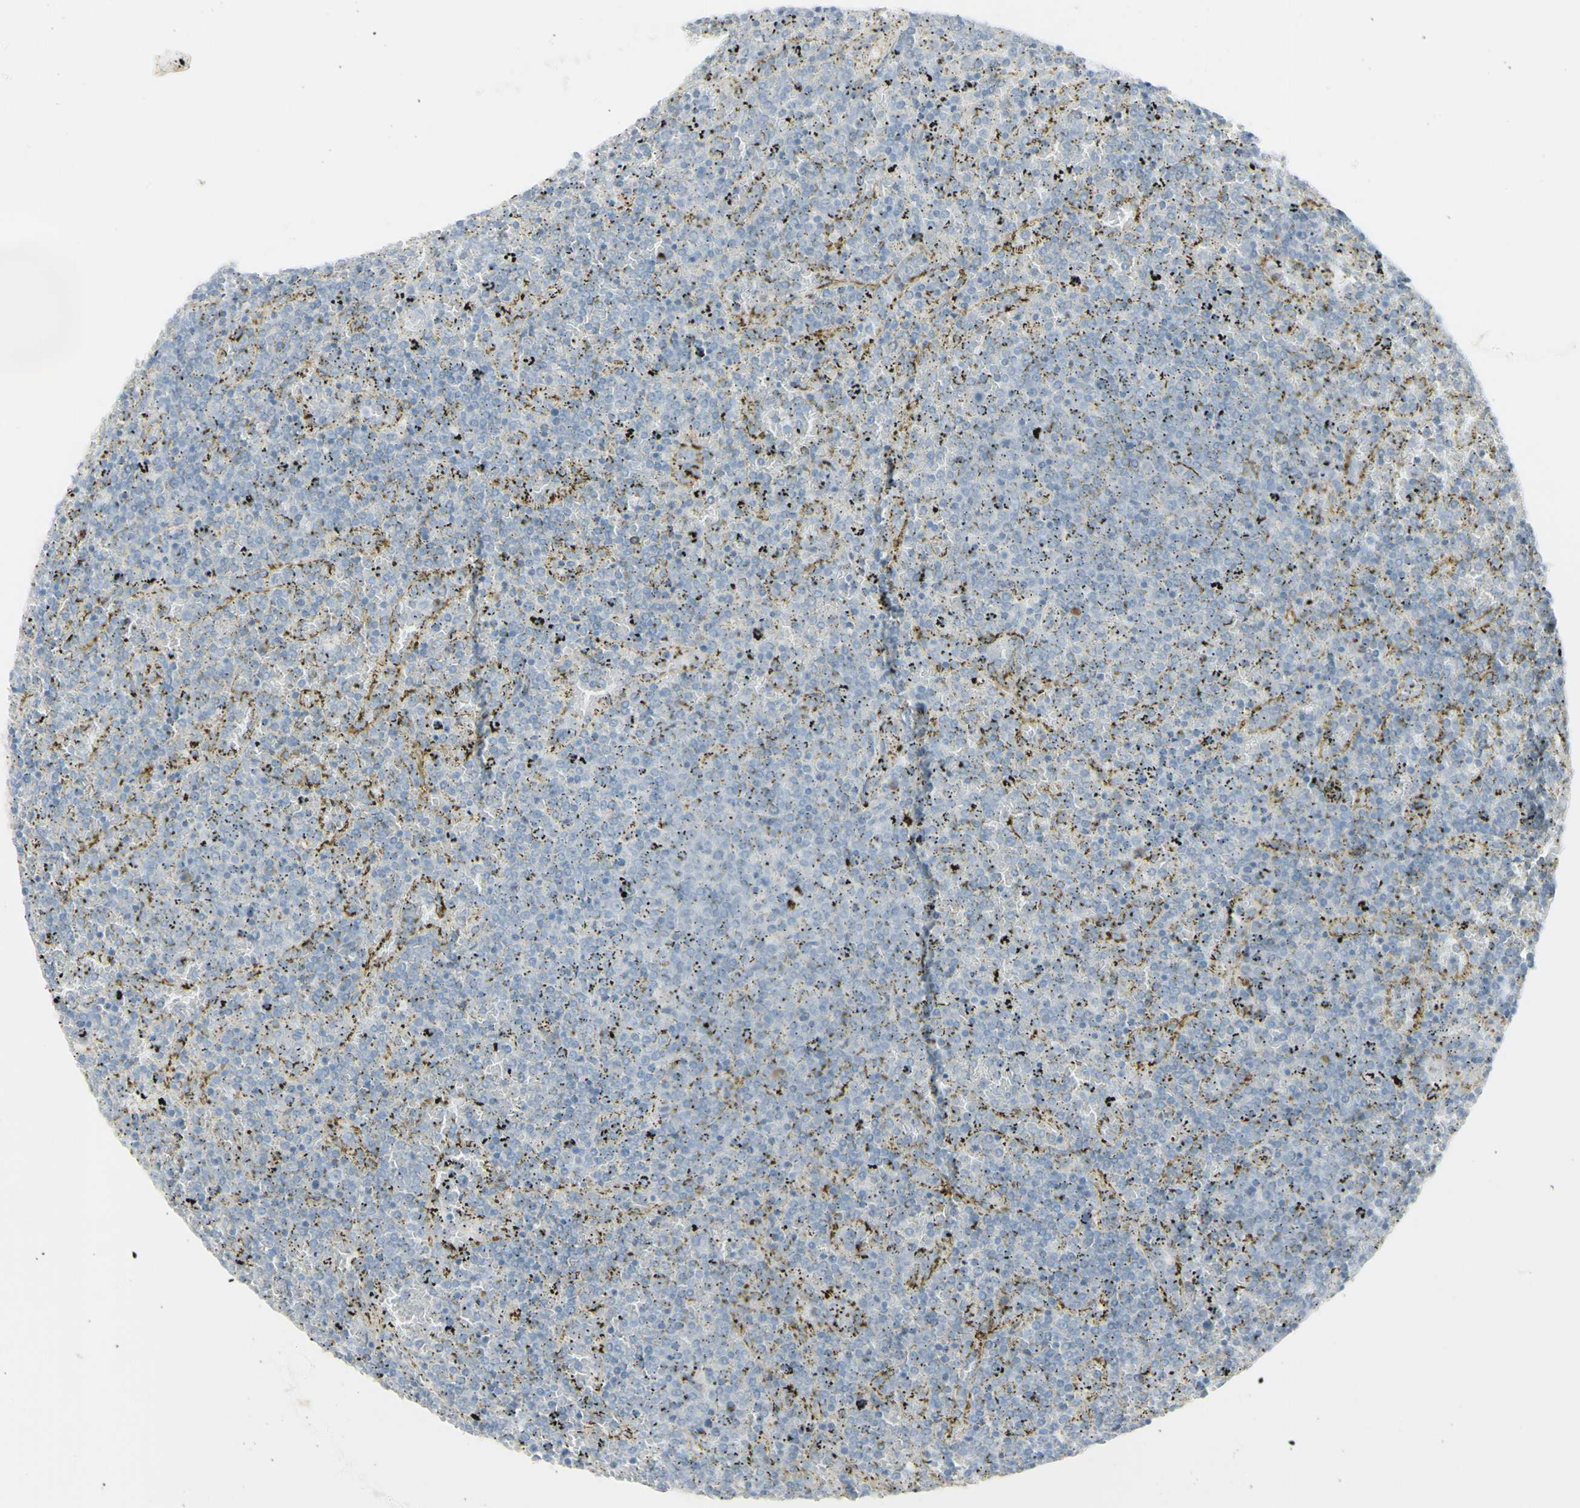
{"staining": {"intensity": "negative", "quantity": "none", "location": "none"}, "tissue": "lymphoma", "cell_type": "Tumor cells", "image_type": "cancer", "snomed": [{"axis": "morphology", "description": "Malignant lymphoma, non-Hodgkin's type, Low grade"}, {"axis": "topography", "description": "Spleen"}], "caption": "Human lymphoma stained for a protein using immunohistochemistry (IHC) shows no expression in tumor cells.", "gene": "NDST4", "patient": {"sex": "female", "age": 77}}